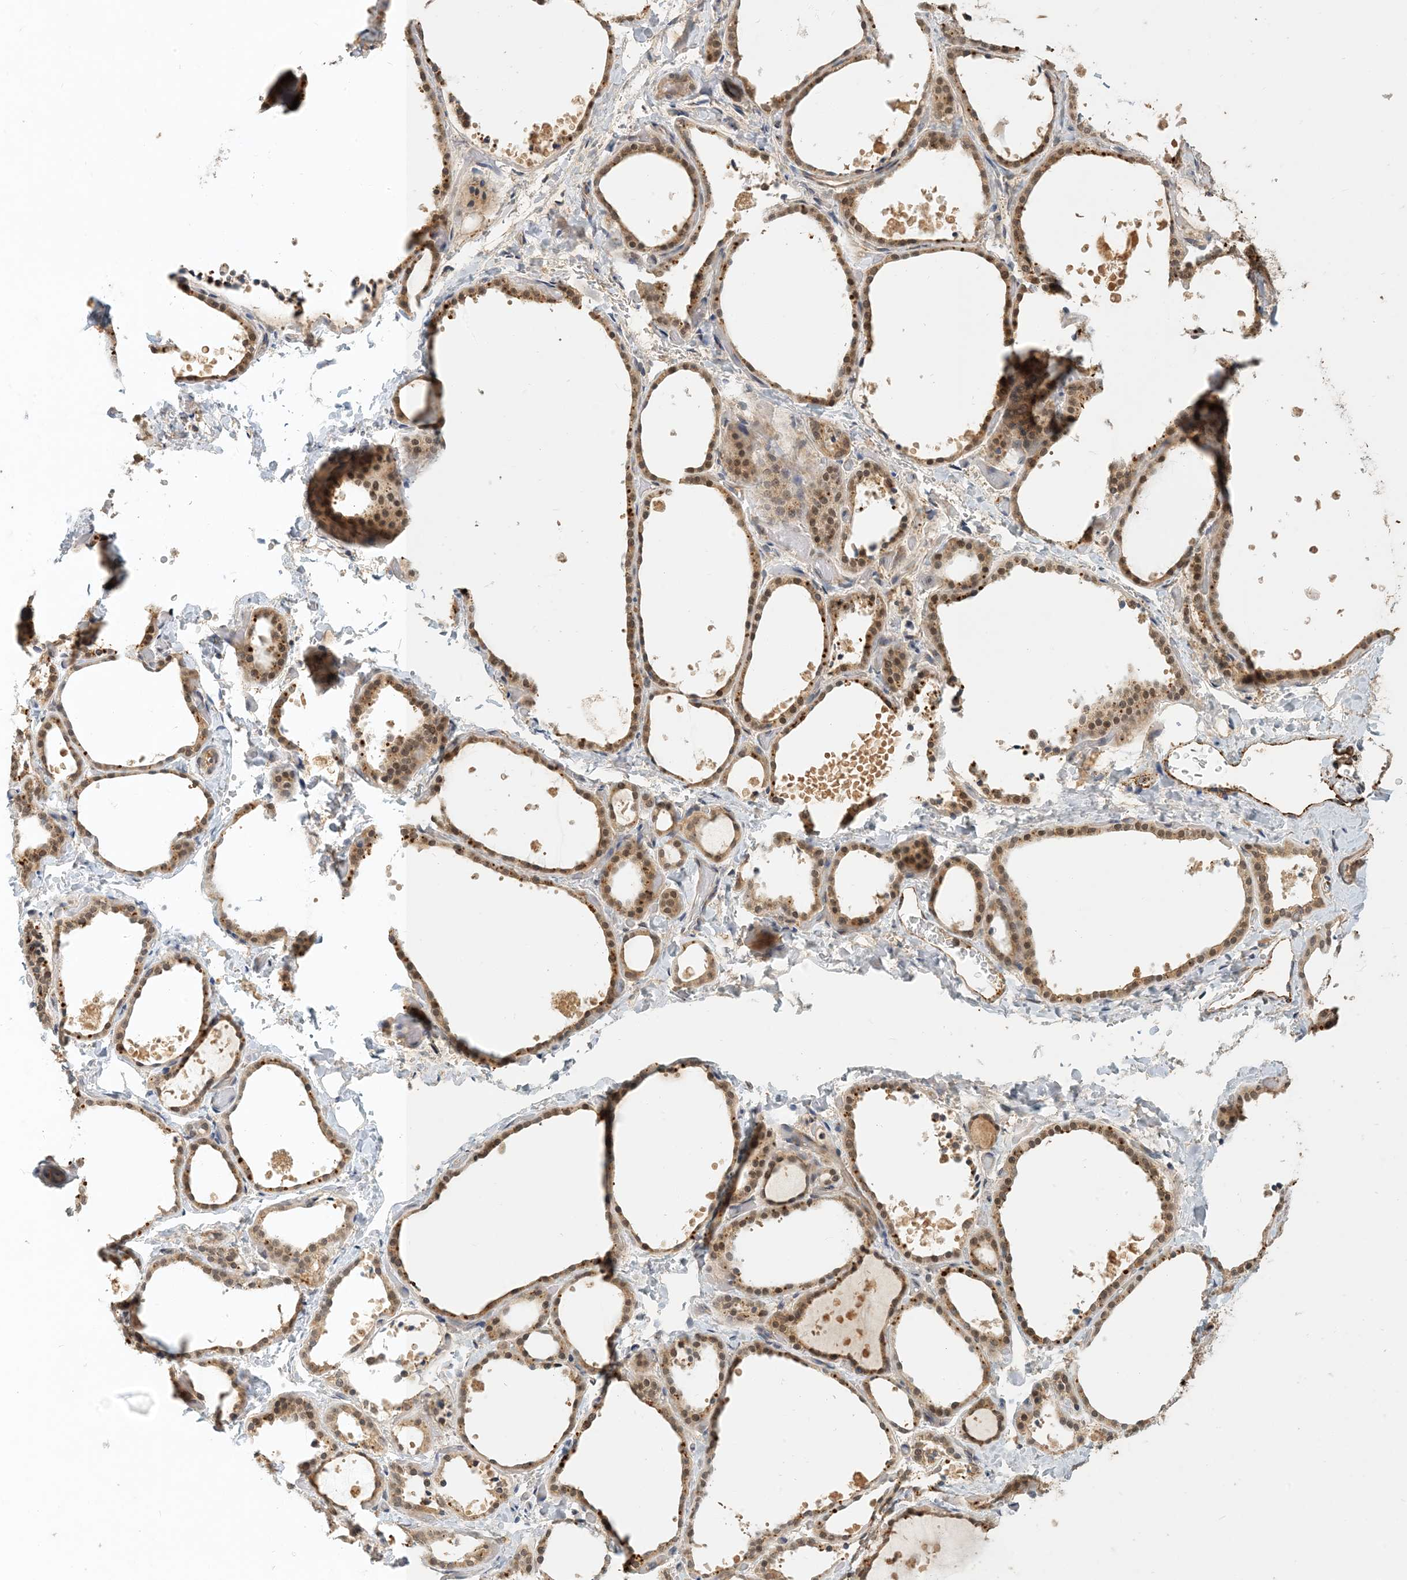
{"staining": {"intensity": "moderate", "quantity": ">75%", "location": "cytoplasmic/membranous,nuclear"}, "tissue": "thyroid gland", "cell_type": "Glandular cells", "image_type": "normal", "snomed": [{"axis": "morphology", "description": "Normal tissue, NOS"}, {"axis": "topography", "description": "Thyroid gland"}], "caption": "High-magnification brightfield microscopy of normal thyroid gland stained with DAB (brown) and counterstained with hematoxylin (blue). glandular cells exhibit moderate cytoplasmic/membranous,nuclear positivity is identified in about>75% of cells. The staining is performed using DAB (3,3'-diaminobenzidine) brown chromogen to label protein expression. The nuclei are counter-stained blue using hematoxylin.", "gene": "ZBTB3", "patient": {"sex": "female", "age": 44}}